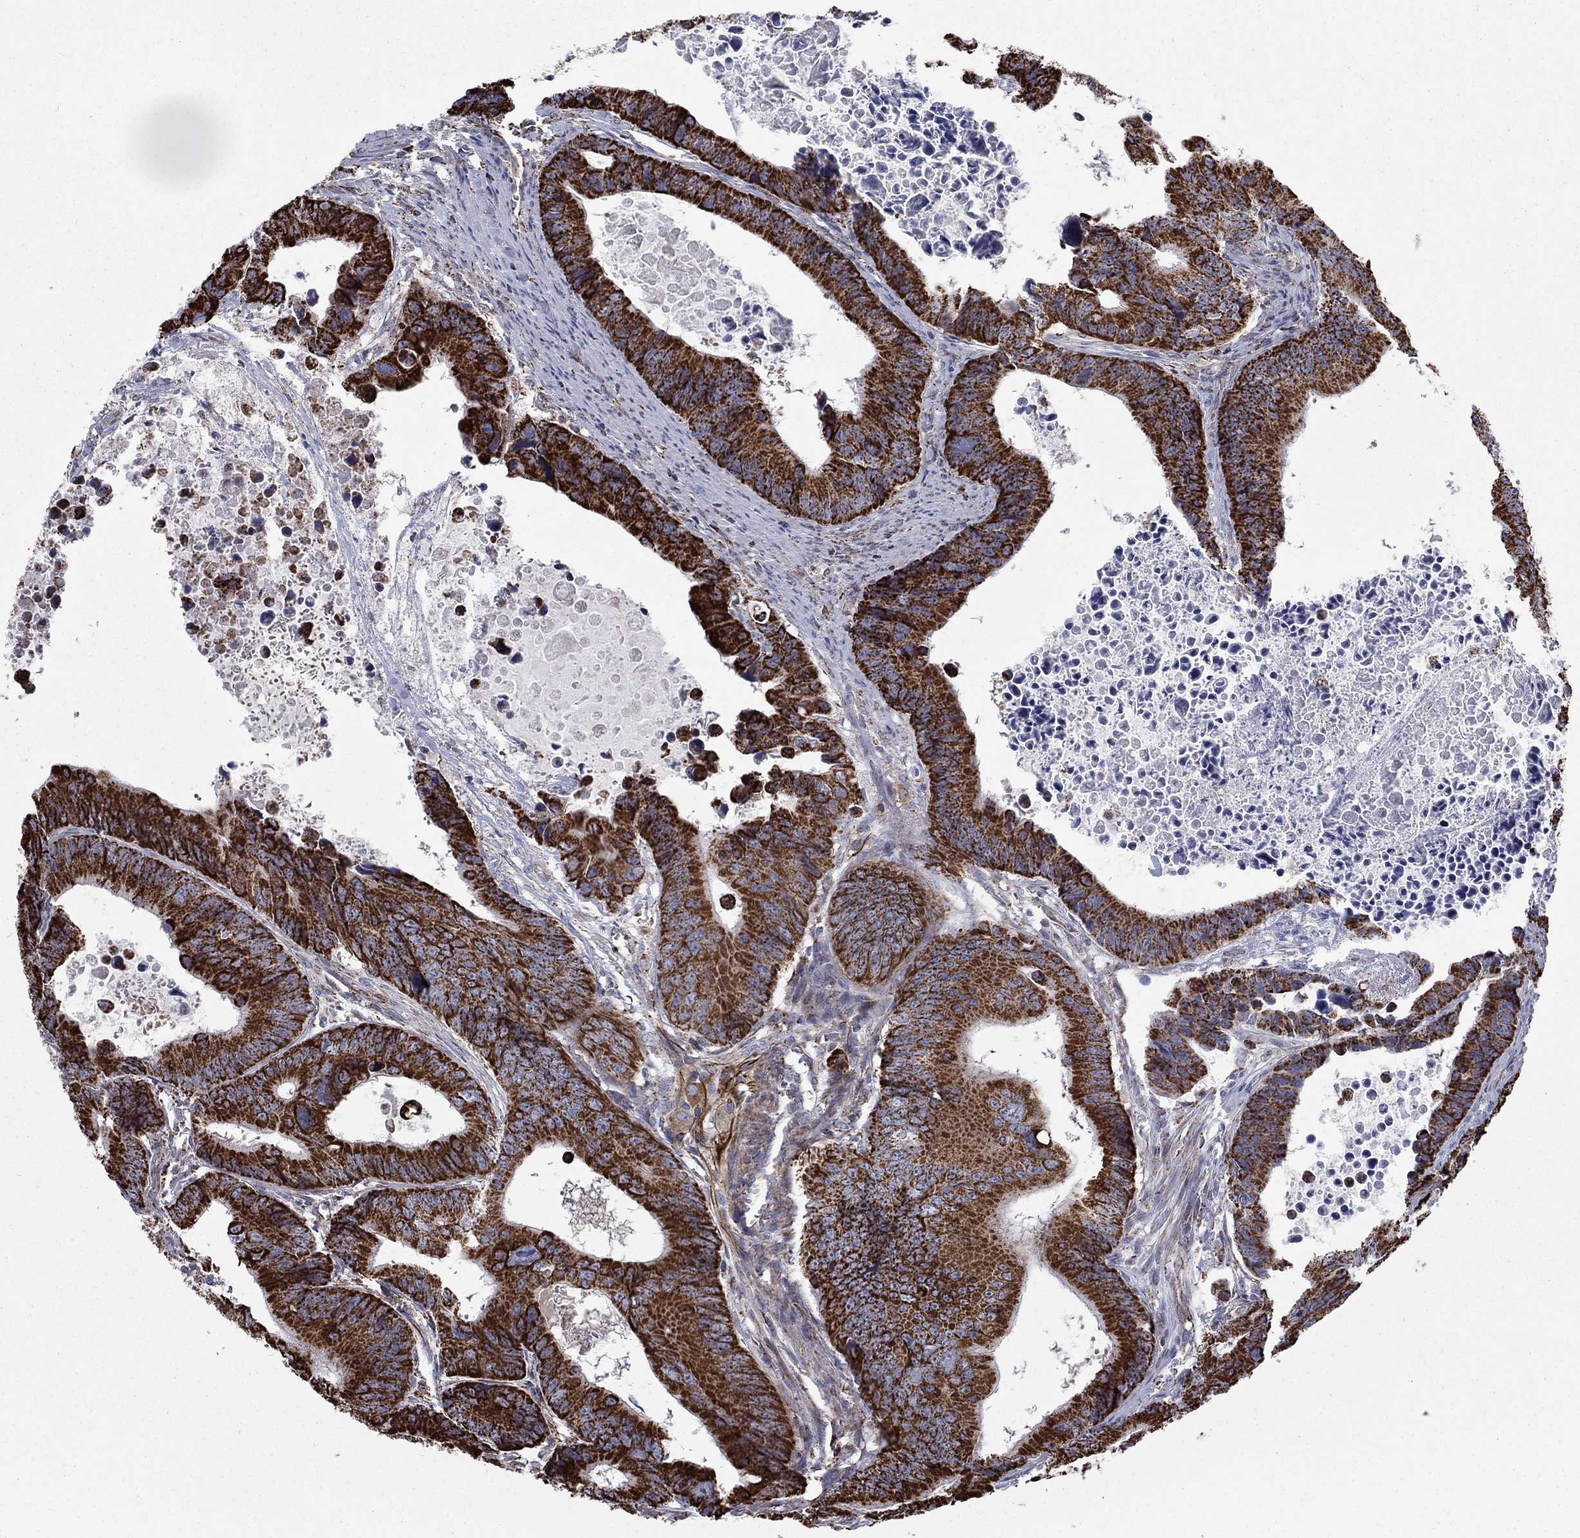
{"staining": {"intensity": "strong", "quantity": ">75%", "location": "cytoplasmic/membranous"}, "tissue": "colorectal cancer", "cell_type": "Tumor cells", "image_type": "cancer", "snomed": [{"axis": "morphology", "description": "Adenocarcinoma, NOS"}, {"axis": "topography", "description": "Colon"}], "caption": "Immunohistochemistry (IHC) staining of colorectal cancer (adenocarcinoma), which shows high levels of strong cytoplasmic/membranous staining in about >75% of tumor cells indicating strong cytoplasmic/membranous protein positivity. The staining was performed using DAB (brown) for protein detection and nuclei were counterstained in hematoxylin (blue).", "gene": "MOAP1", "patient": {"sex": "female", "age": 87}}